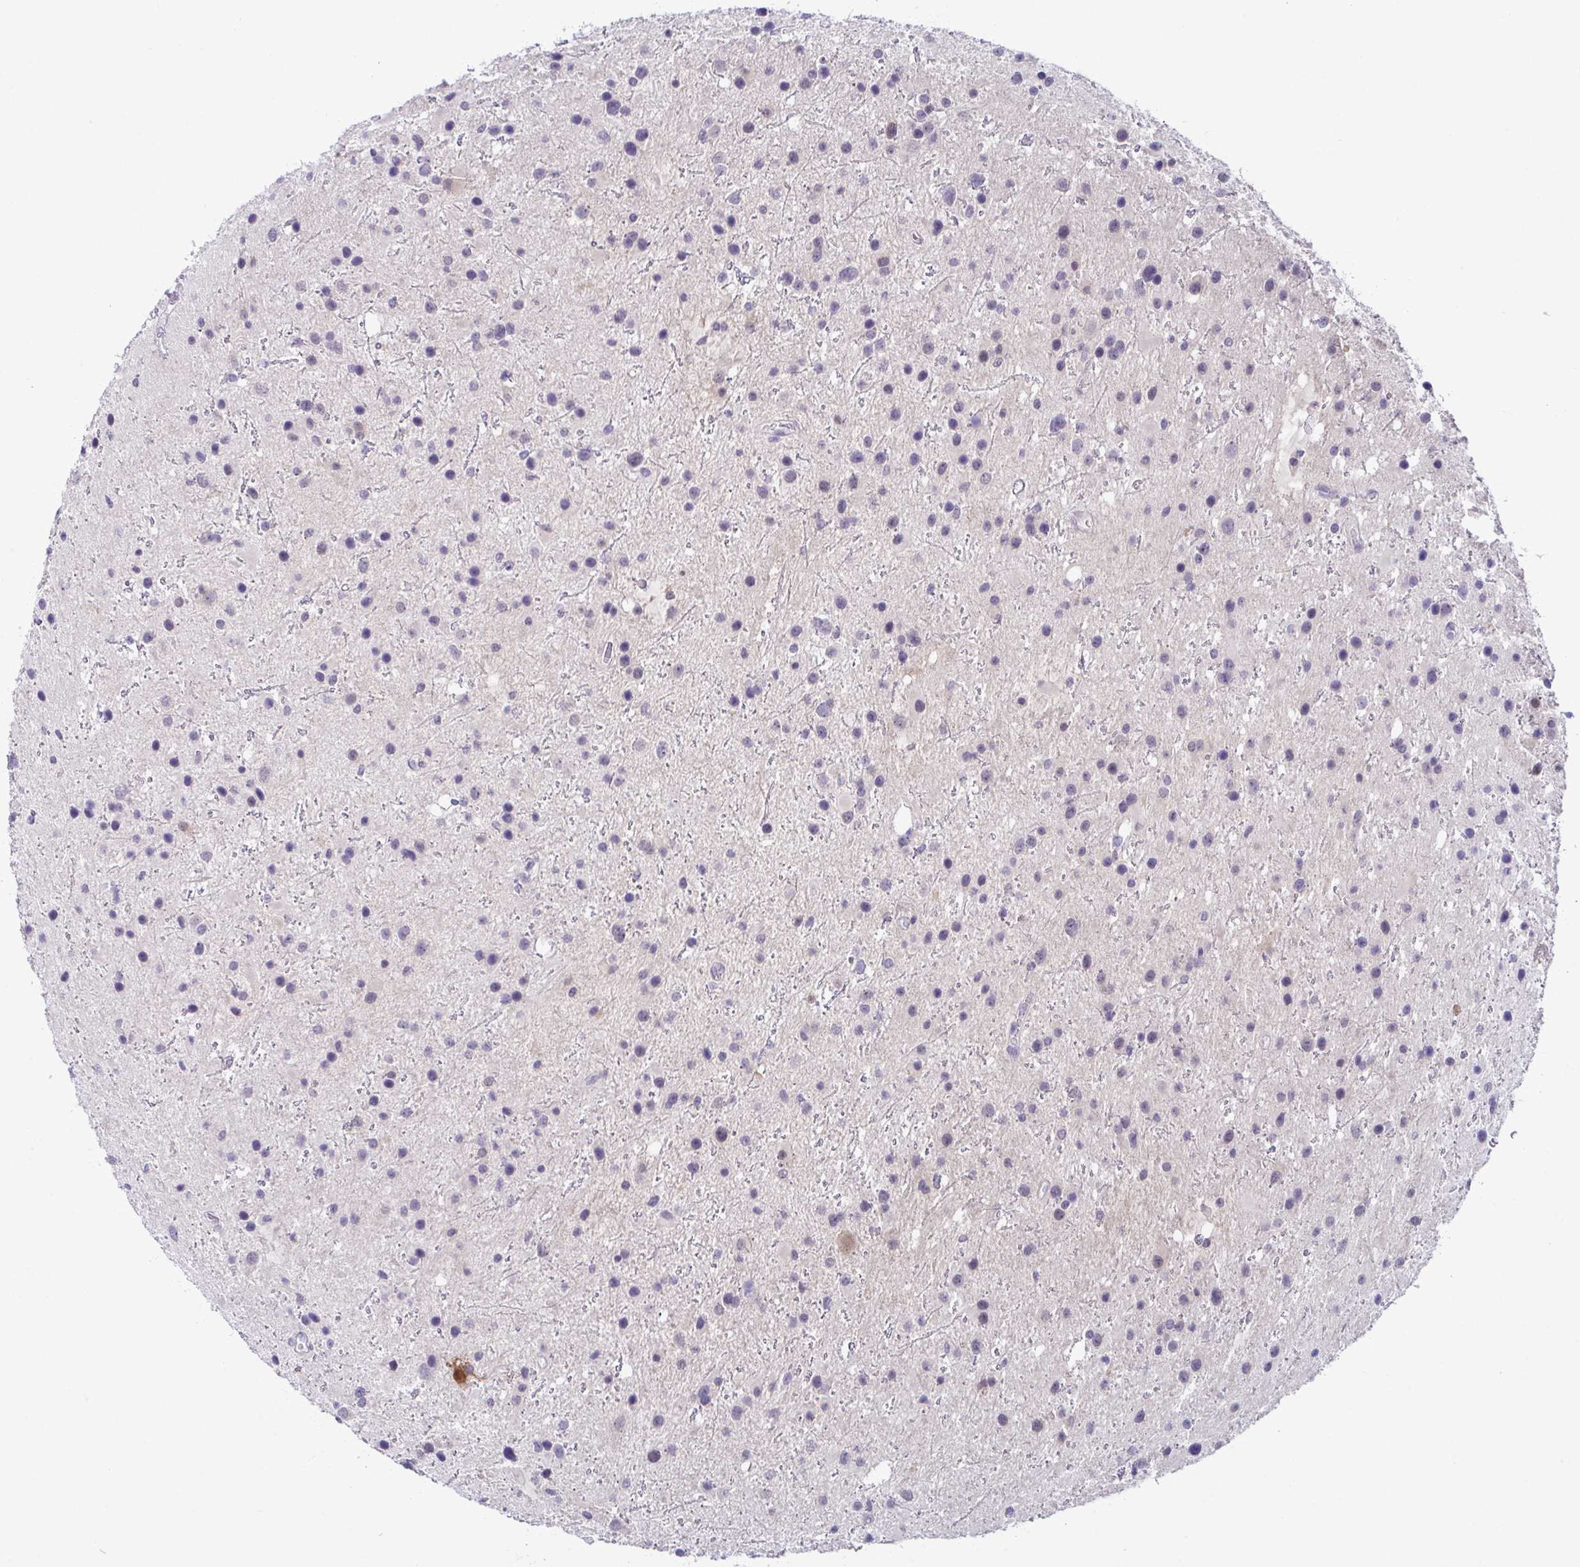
{"staining": {"intensity": "weak", "quantity": "<25%", "location": "nuclear"}, "tissue": "glioma", "cell_type": "Tumor cells", "image_type": "cancer", "snomed": [{"axis": "morphology", "description": "Glioma, malignant, Low grade"}, {"axis": "topography", "description": "Brain"}], "caption": "Malignant low-grade glioma was stained to show a protein in brown. There is no significant expression in tumor cells. The staining was performed using DAB (3,3'-diaminobenzidine) to visualize the protein expression in brown, while the nuclei were stained in blue with hematoxylin (Magnification: 20x).", "gene": "USP35", "patient": {"sex": "female", "age": 32}}